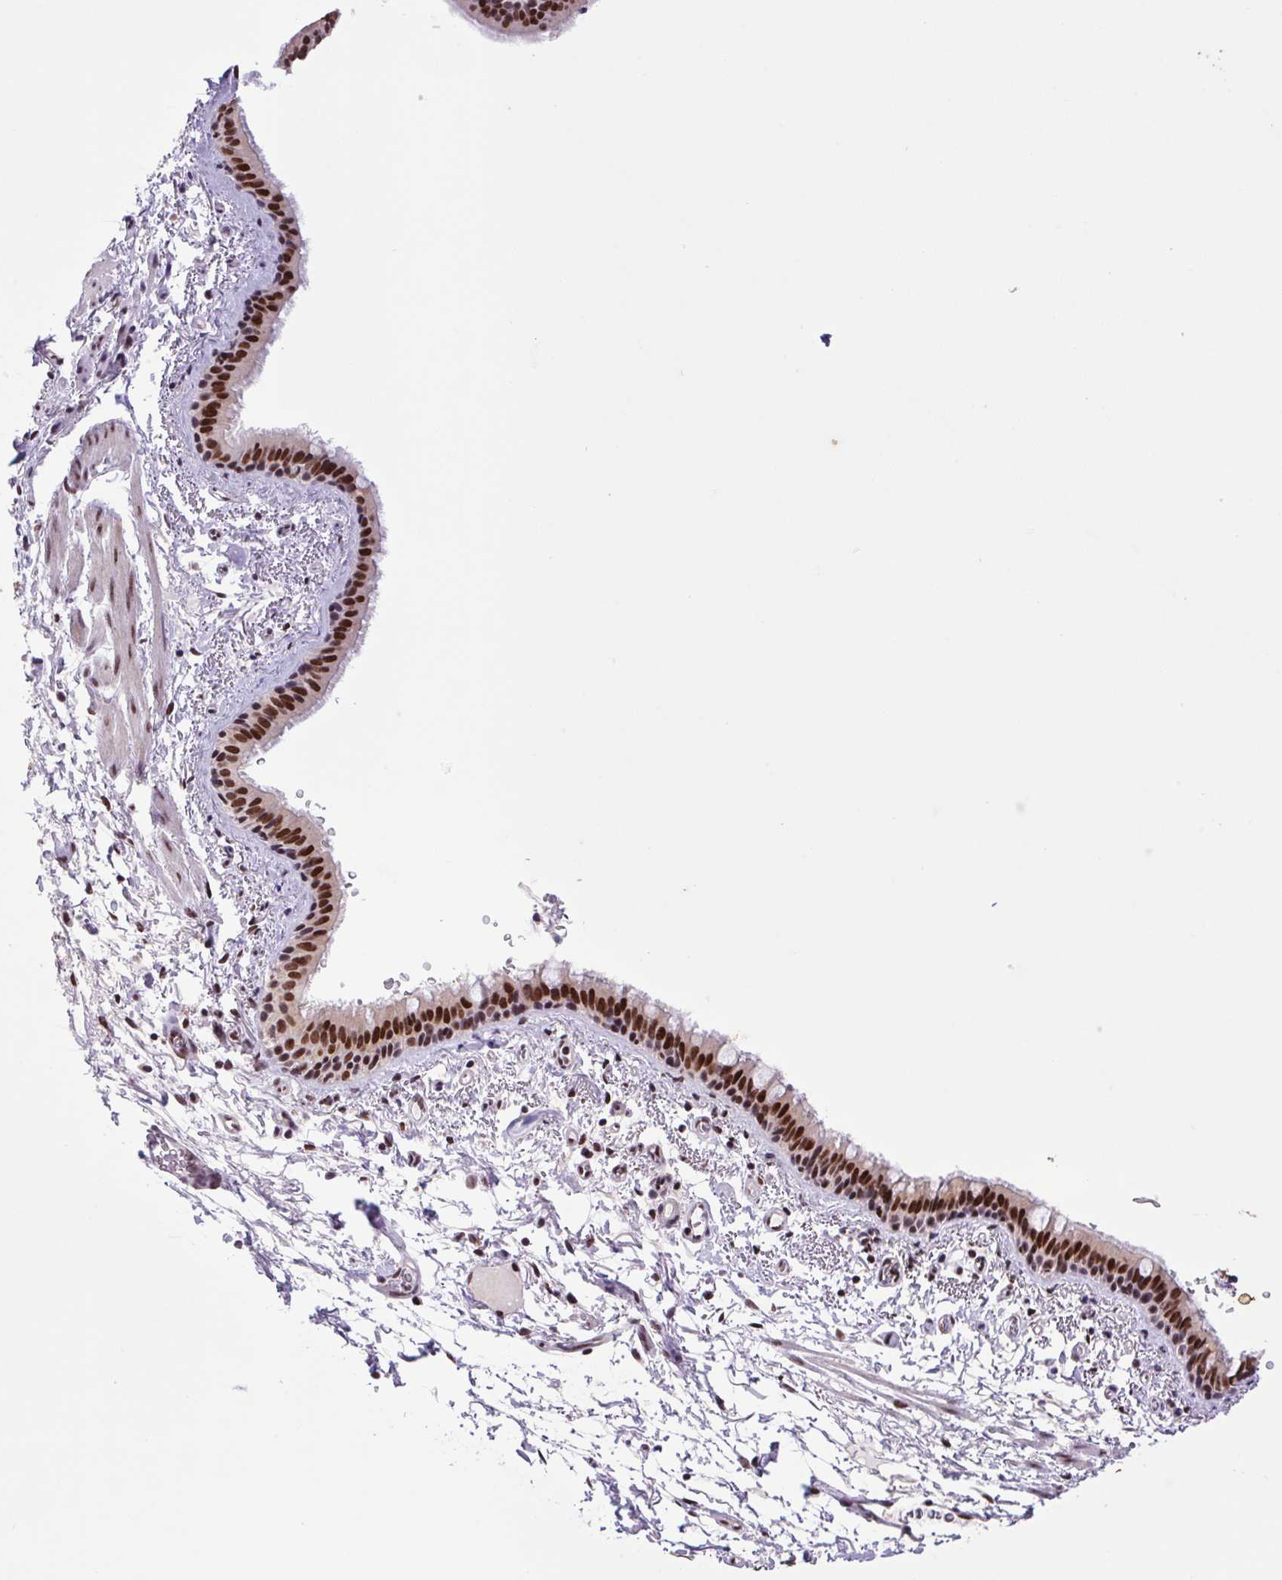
{"staining": {"intensity": "strong", "quantity": ">75%", "location": "nuclear"}, "tissue": "bronchus", "cell_type": "Respiratory epithelial cells", "image_type": "normal", "snomed": [{"axis": "morphology", "description": "Normal tissue, NOS"}, {"axis": "topography", "description": "Bronchus"}], "caption": "A histopathology image of human bronchus stained for a protein displays strong nuclear brown staining in respiratory epithelial cells.", "gene": "LDLRAD4", "patient": {"sex": "female", "age": 61}}